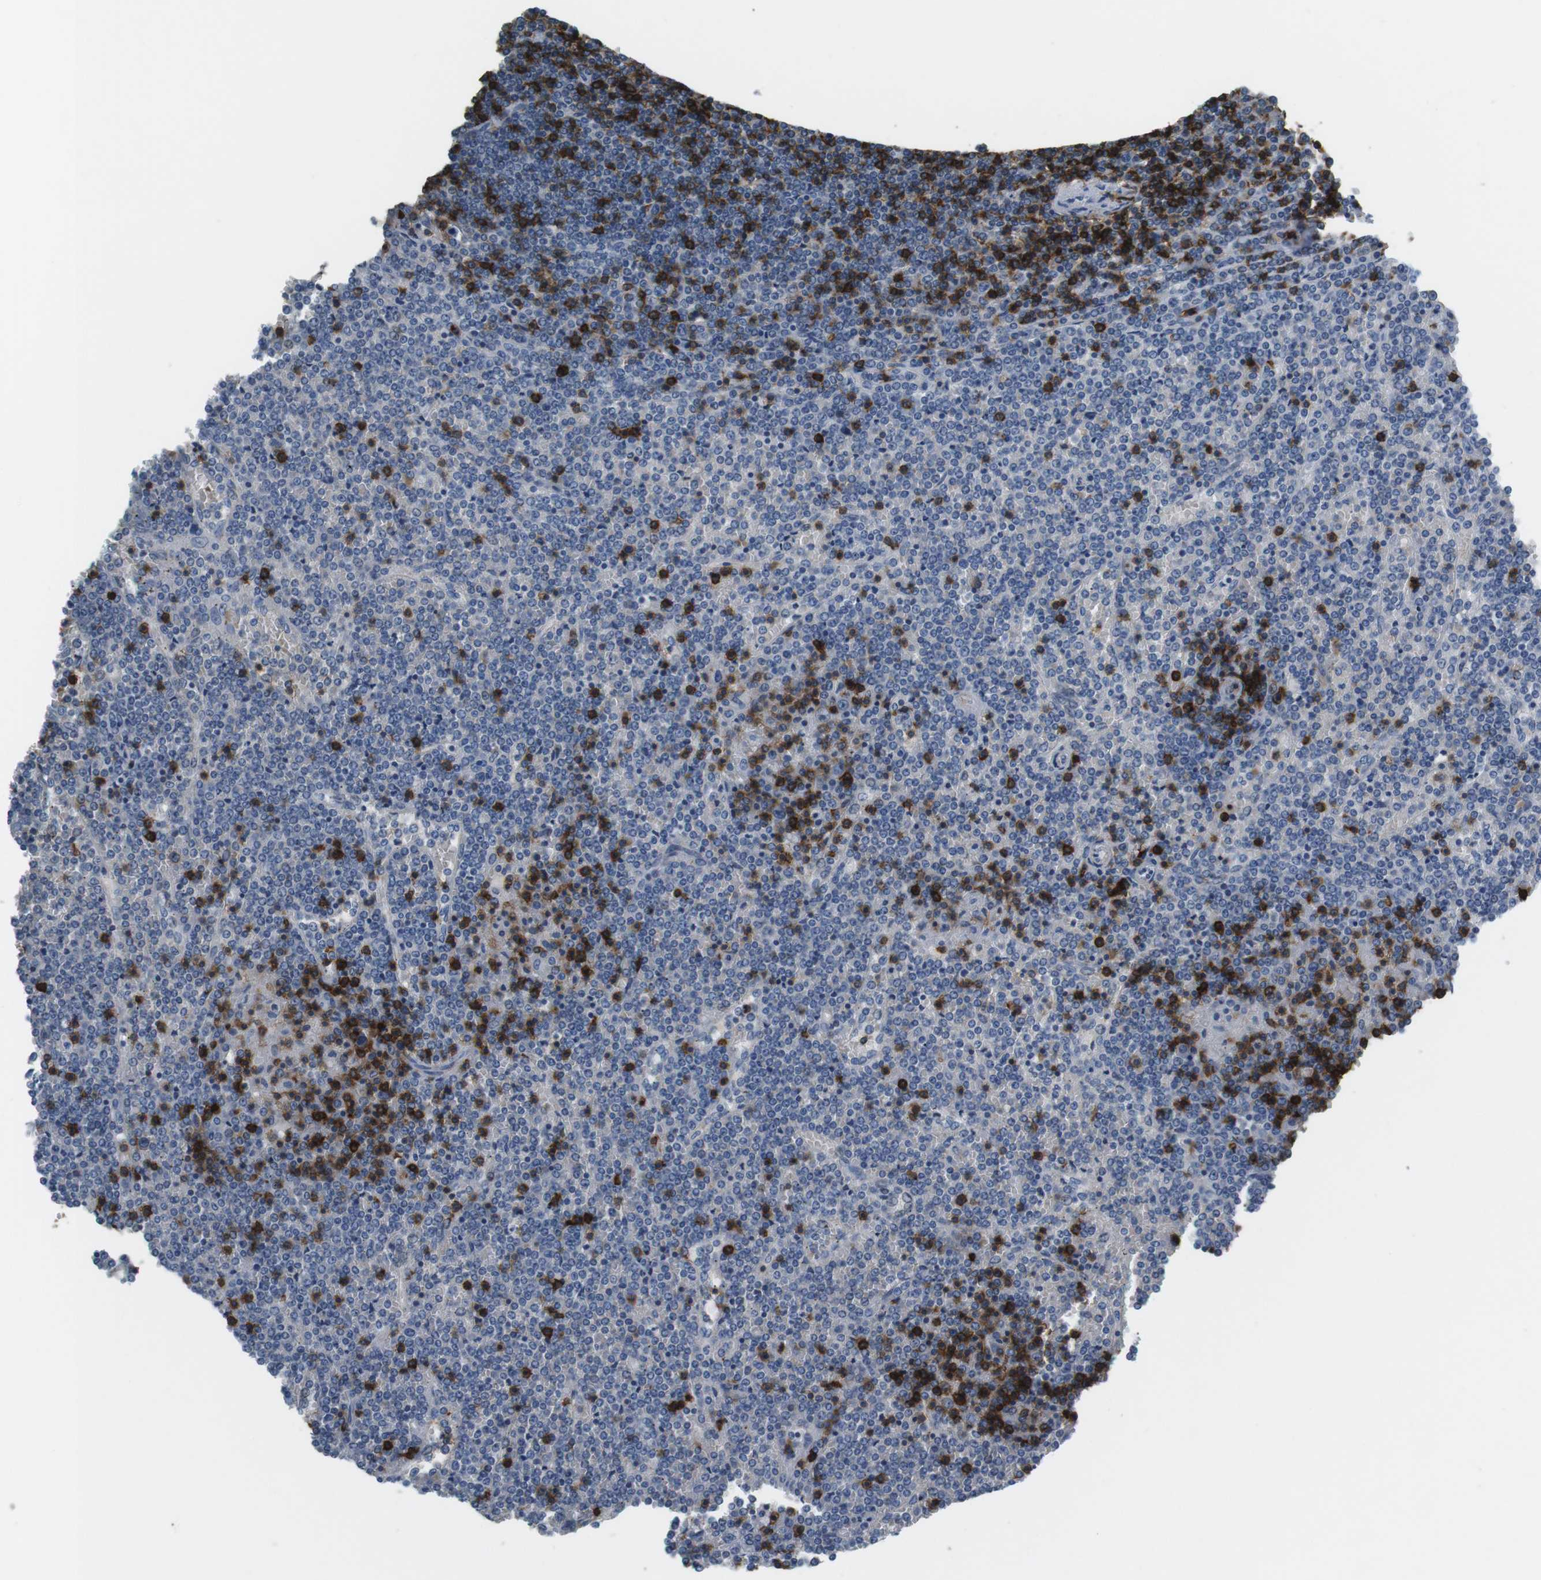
{"staining": {"intensity": "negative", "quantity": "none", "location": "none"}, "tissue": "lymphoma", "cell_type": "Tumor cells", "image_type": "cancer", "snomed": [{"axis": "morphology", "description": "Malignant lymphoma, non-Hodgkin's type, Low grade"}, {"axis": "topography", "description": "Spleen"}], "caption": "Tumor cells show no significant expression in lymphoma. (IHC, brightfield microscopy, high magnification).", "gene": "CD6", "patient": {"sex": "female", "age": 19}}